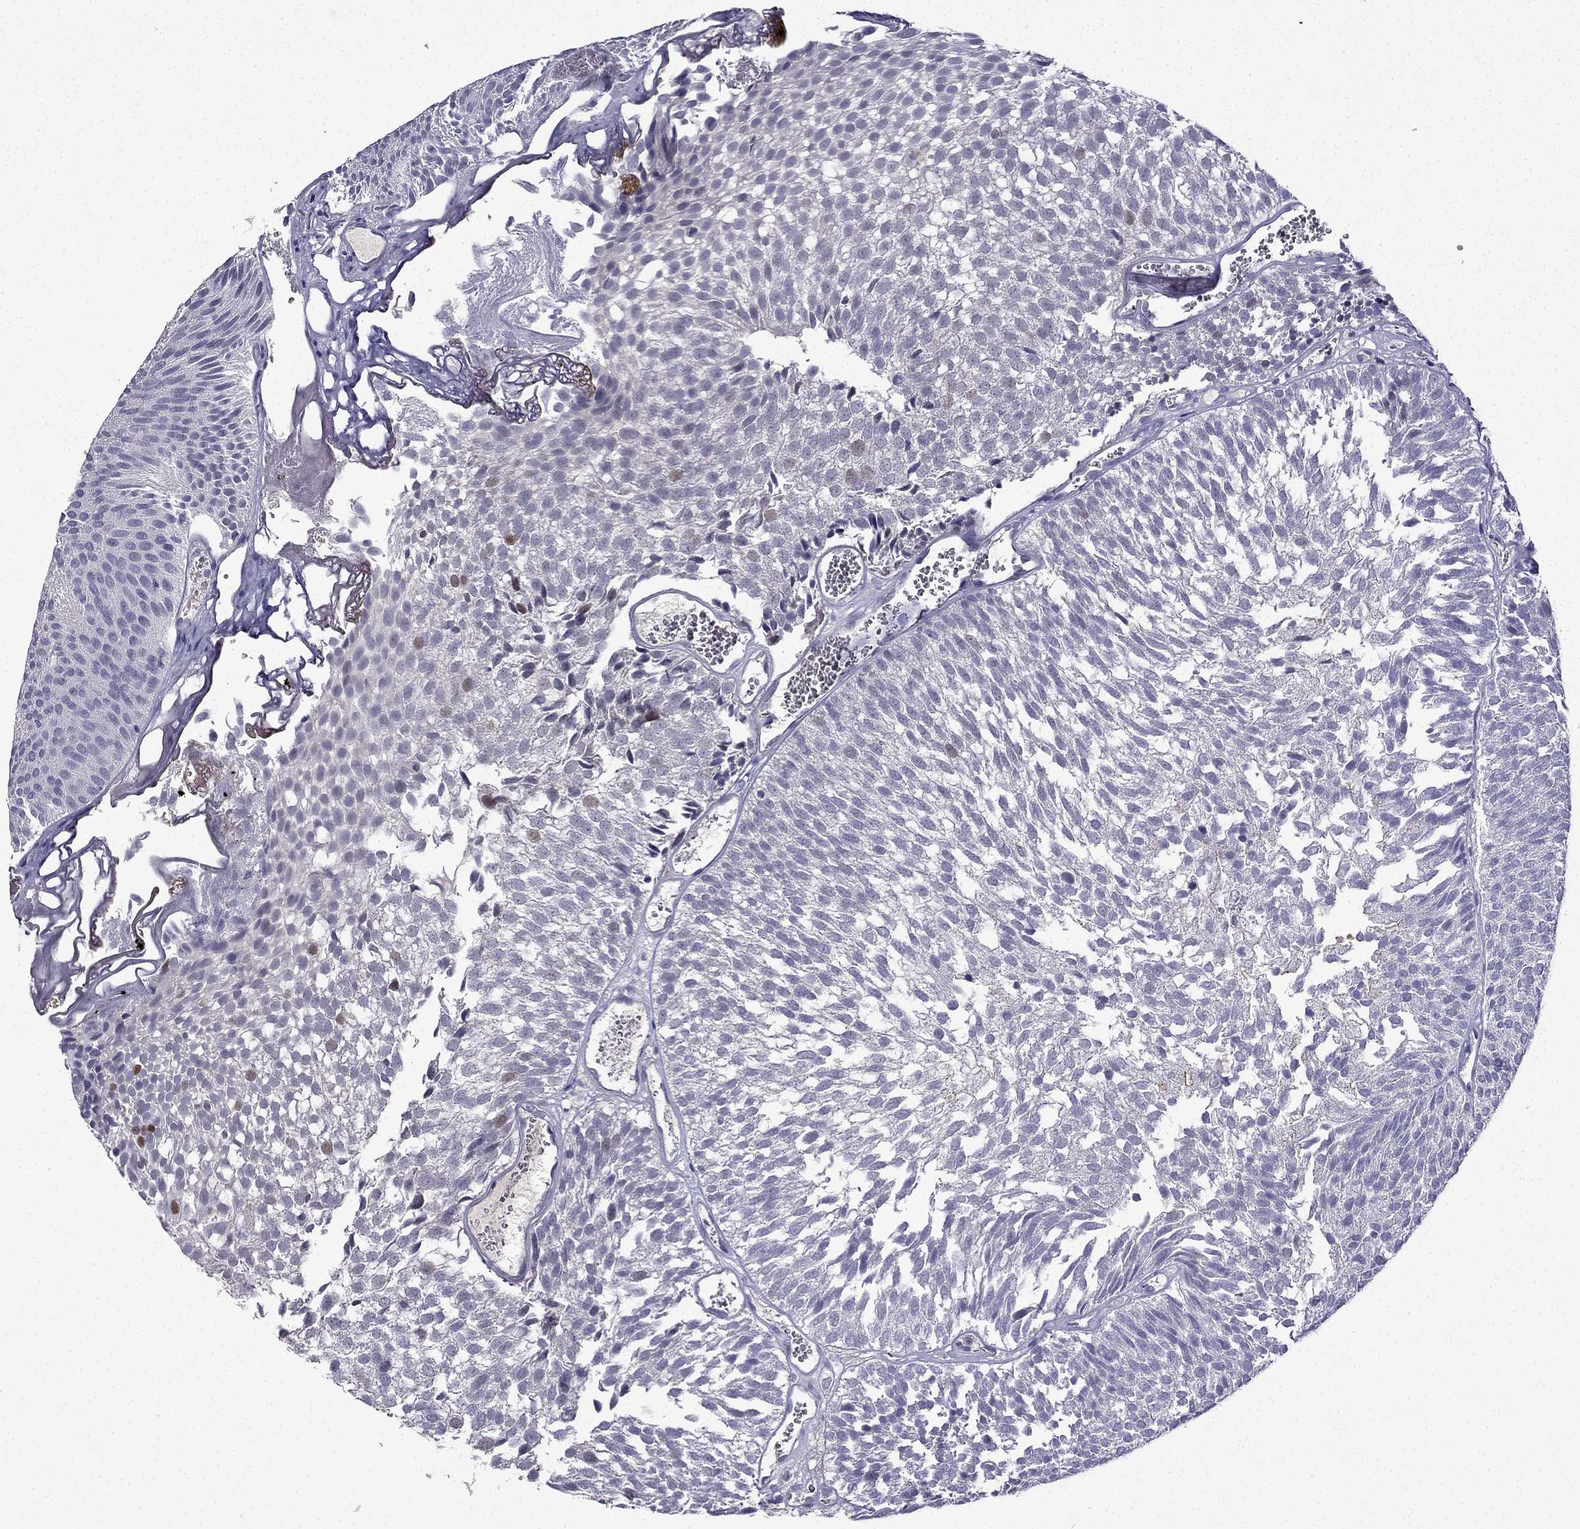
{"staining": {"intensity": "moderate", "quantity": "<25%", "location": "nuclear"}, "tissue": "urothelial cancer", "cell_type": "Tumor cells", "image_type": "cancer", "snomed": [{"axis": "morphology", "description": "Urothelial carcinoma, Low grade"}, {"axis": "topography", "description": "Urinary bladder"}], "caption": "Human urothelial cancer stained with a protein marker shows moderate staining in tumor cells.", "gene": "UHRF1", "patient": {"sex": "male", "age": 52}}